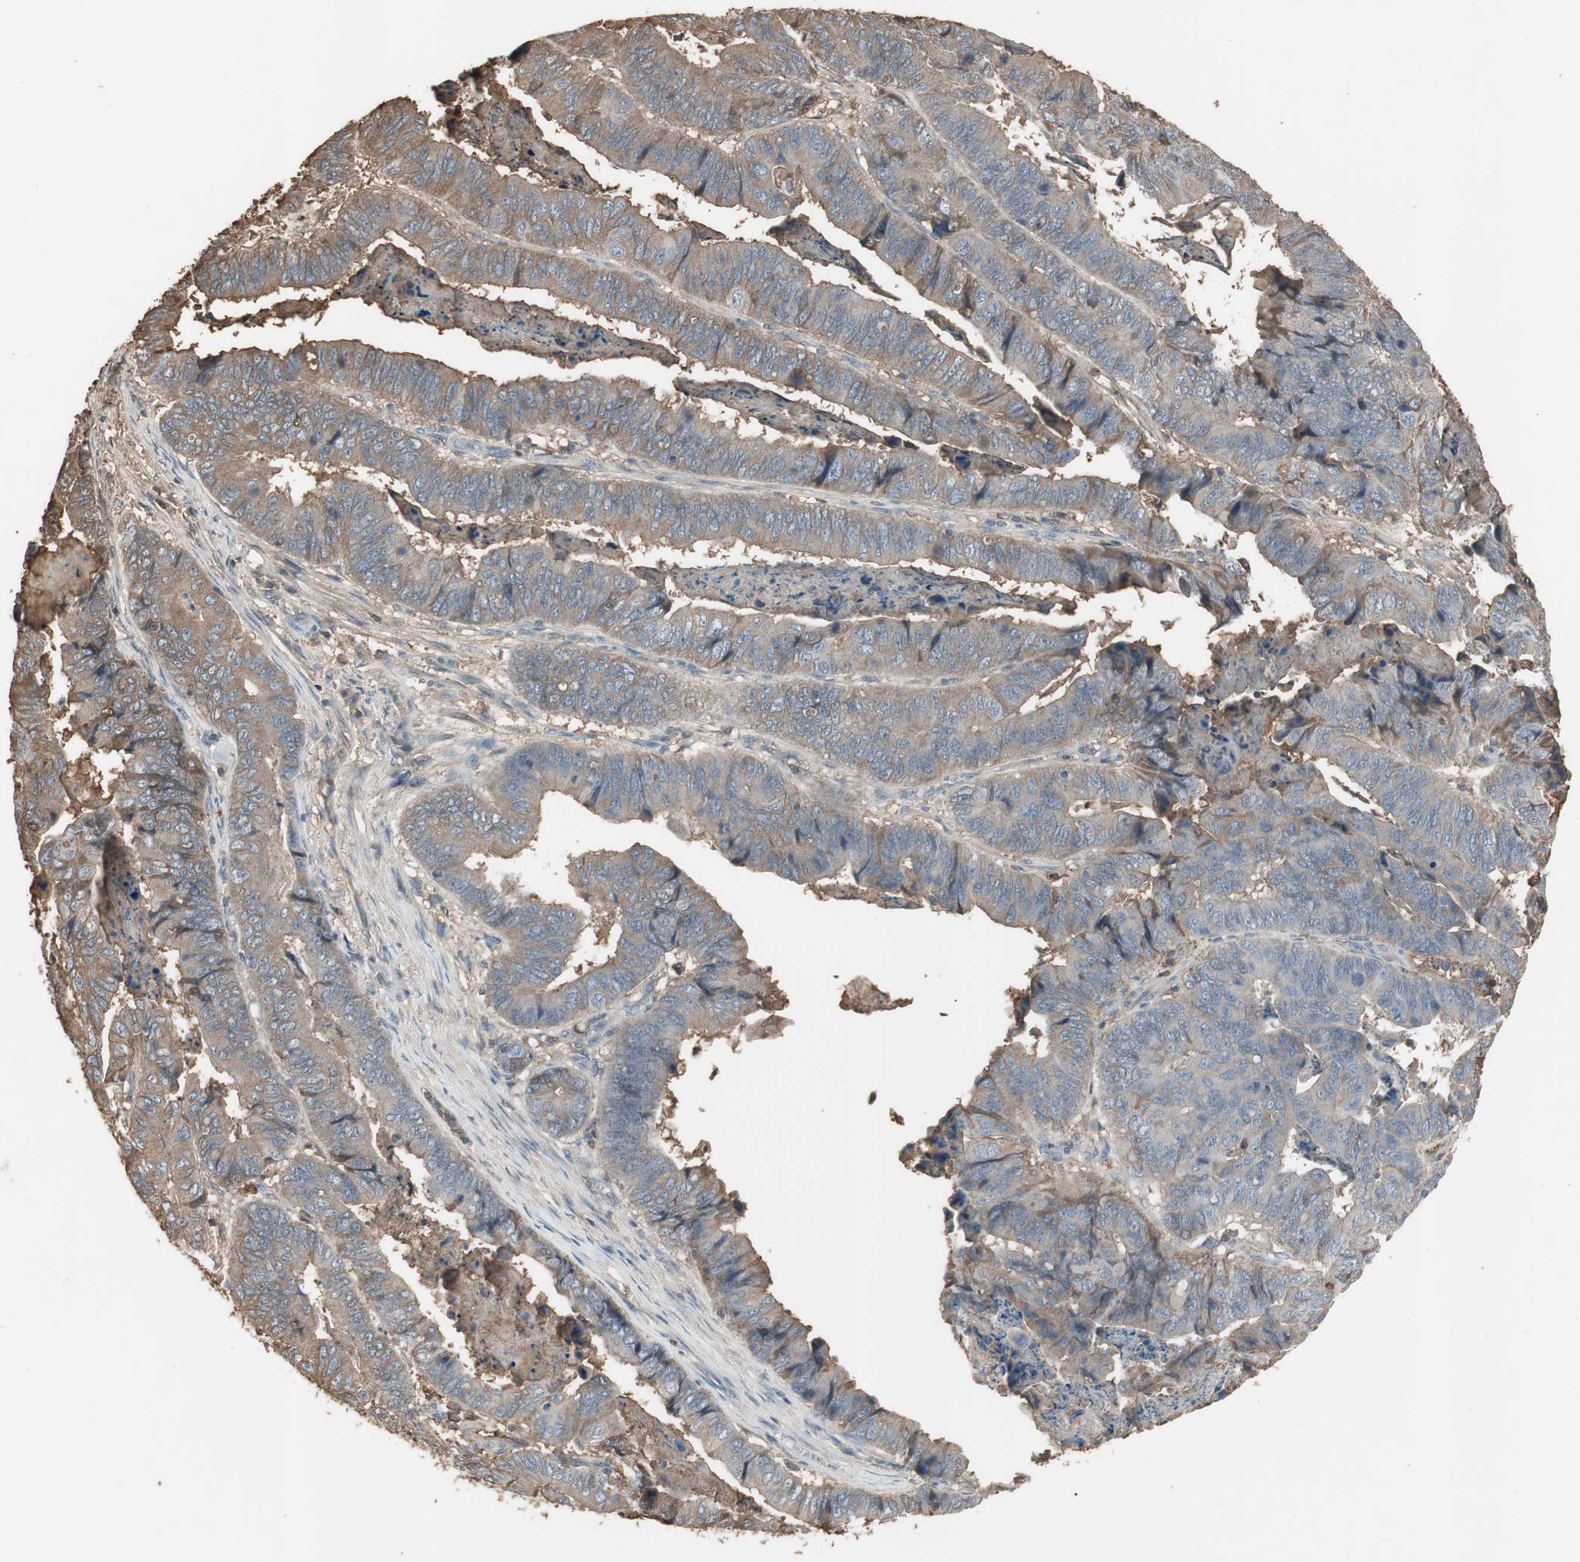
{"staining": {"intensity": "weak", "quantity": ">75%", "location": "cytoplasmic/membranous"}, "tissue": "stomach cancer", "cell_type": "Tumor cells", "image_type": "cancer", "snomed": [{"axis": "morphology", "description": "Adenocarcinoma, NOS"}, {"axis": "topography", "description": "Stomach, lower"}], "caption": "Approximately >75% of tumor cells in stomach cancer (adenocarcinoma) exhibit weak cytoplasmic/membranous protein staining as visualized by brown immunohistochemical staining.", "gene": "MMP14", "patient": {"sex": "male", "age": 77}}